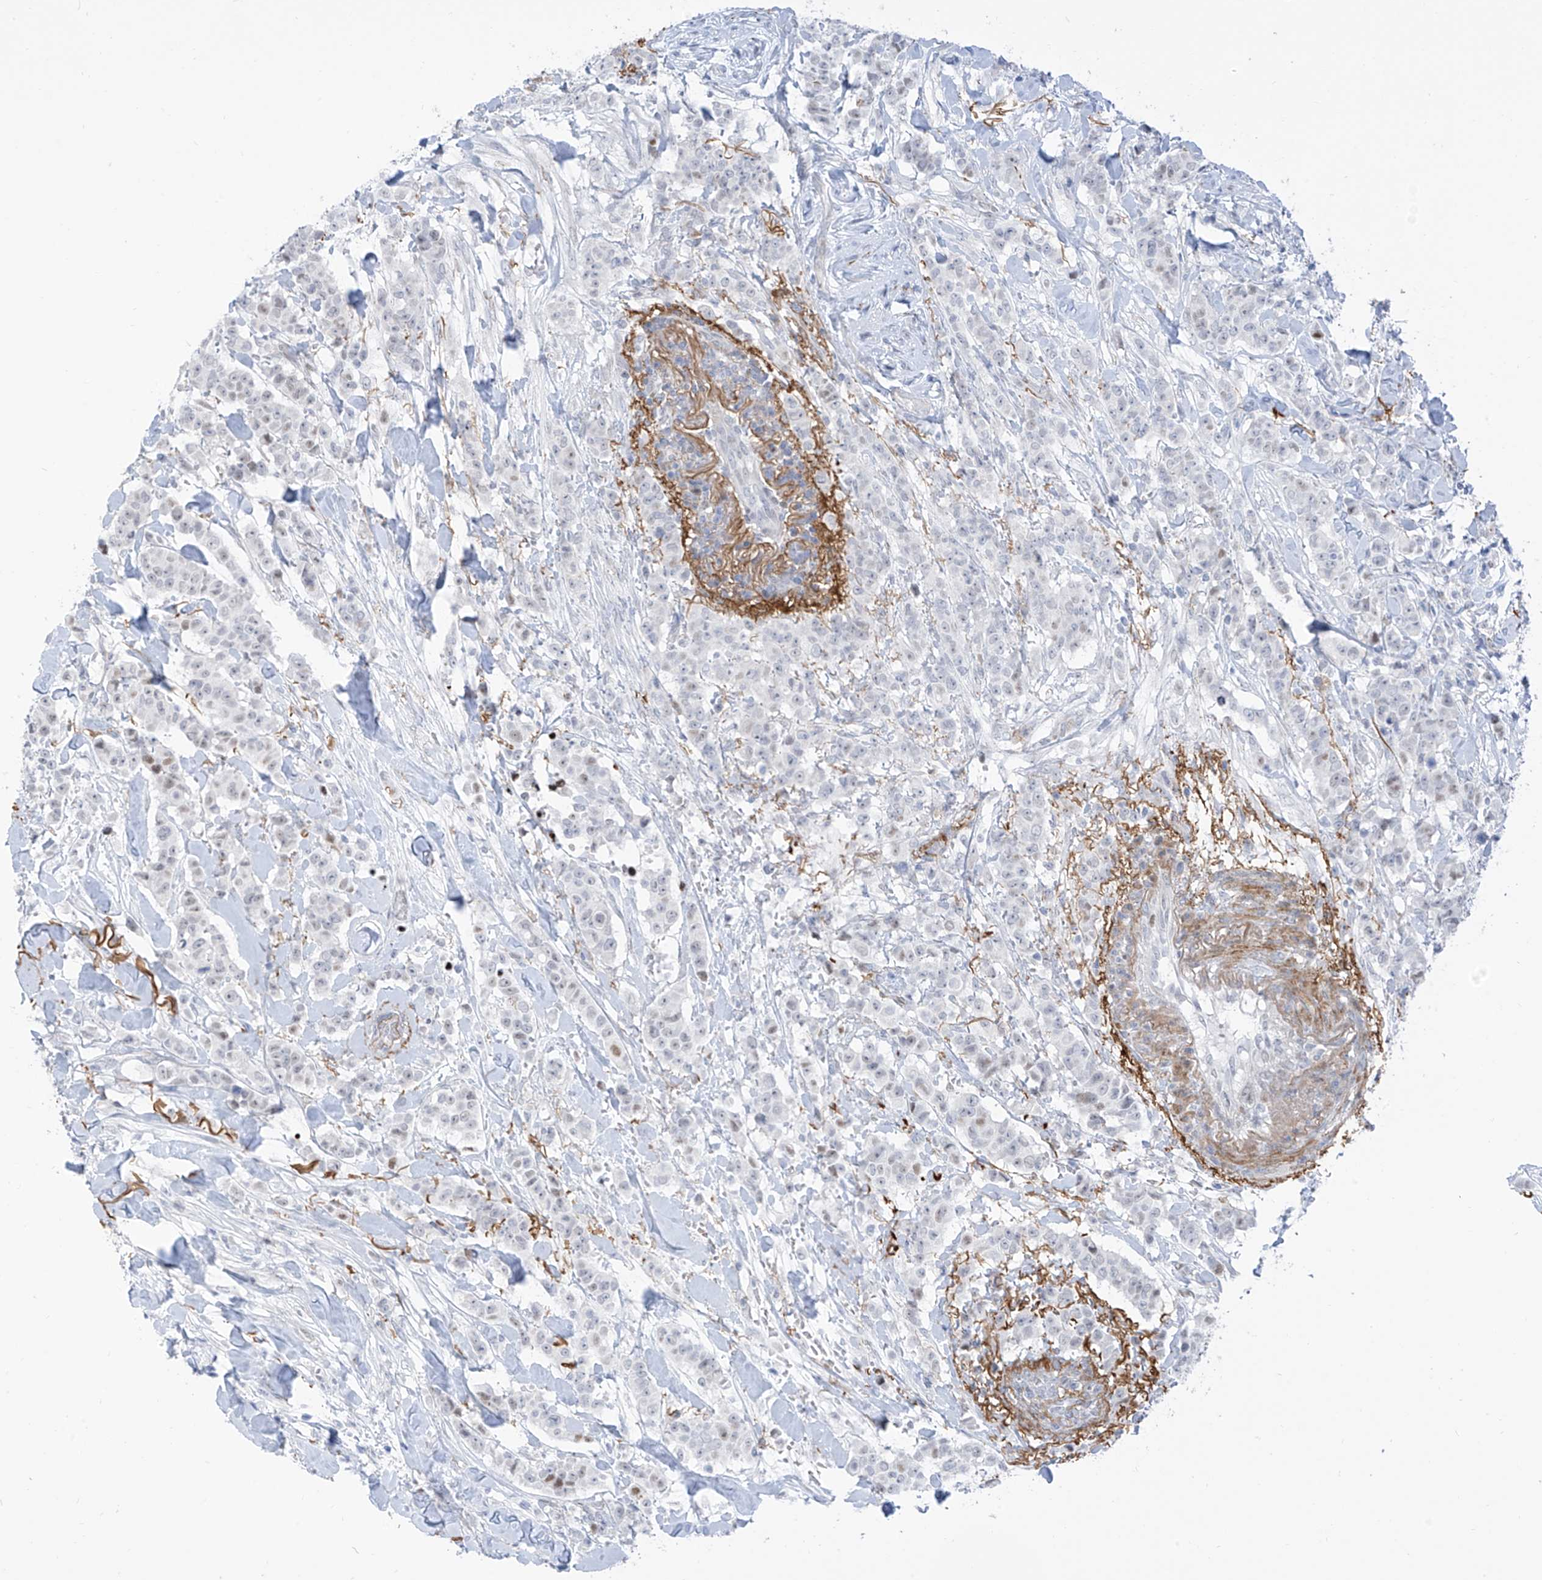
{"staining": {"intensity": "weak", "quantity": "<25%", "location": "nuclear"}, "tissue": "breast cancer", "cell_type": "Tumor cells", "image_type": "cancer", "snomed": [{"axis": "morphology", "description": "Duct carcinoma"}, {"axis": "topography", "description": "Breast"}], "caption": "This is a photomicrograph of immunohistochemistry staining of breast cancer (infiltrating ductal carcinoma), which shows no staining in tumor cells. Brightfield microscopy of immunohistochemistry (IHC) stained with DAB (3,3'-diaminobenzidine) (brown) and hematoxylin (blue), captured at high magnification.", "gene": "LIN9", "patient": {"sex": "female", "age": 40}}